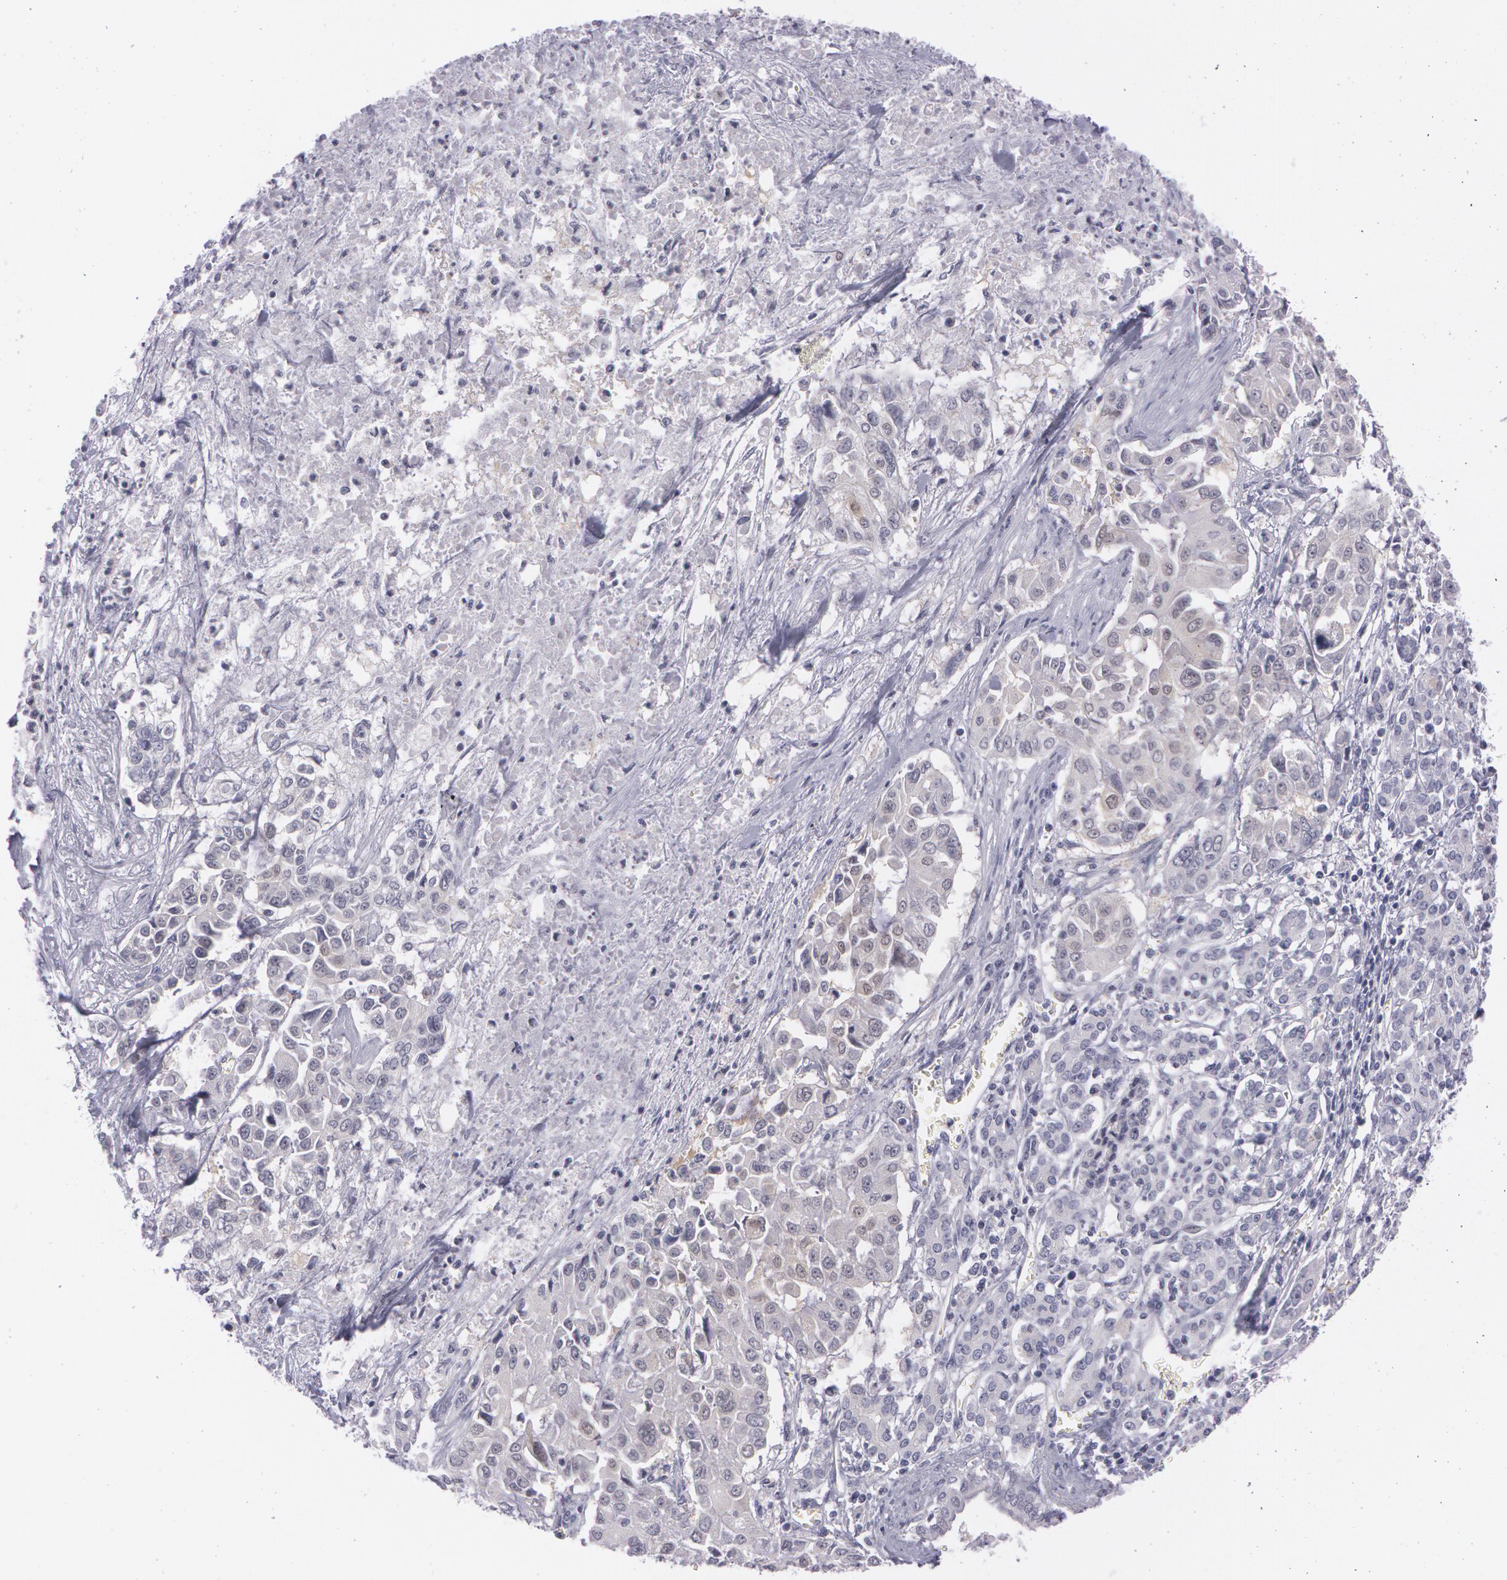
{"staining": {"intensity": "negative", "quantity": "none", "location": "none"}, "tissue": "pancreatic cancer", "cell_type": "Tumor cells", "image_type": "cancer", "snomed": [{"axis": "morphology", "description": "Adenocarcinoma, NOS"}, {"axis": "topography", "description": "Pancreas"}], "caption": "Histopathology image shows no significant protein staining in tumor cells of pancreatic cancer. (IHC, brightfield microscopy, high magnification).", "gene": "IL1RN", "patient": {"sex": "female", "age": 52}}